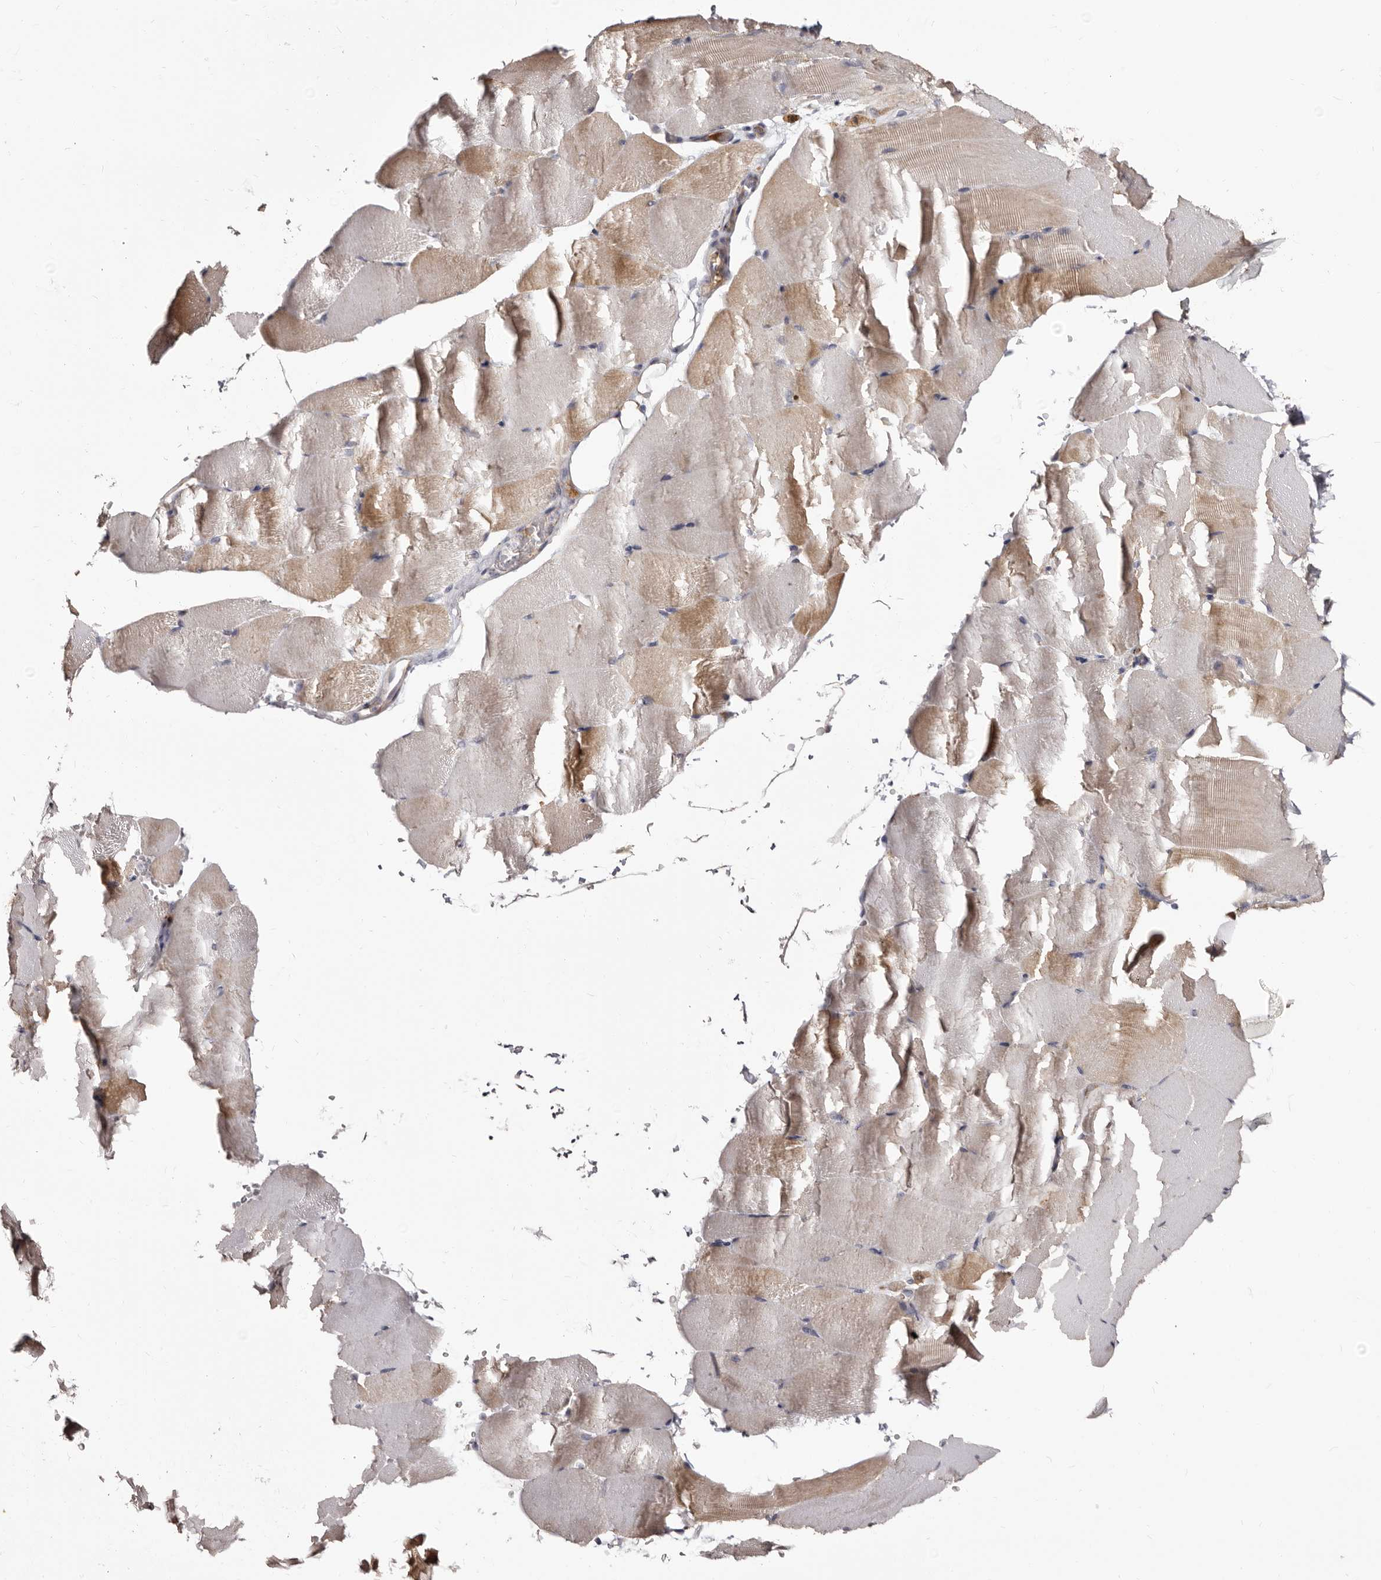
{"staining": {"intensity": "weak", "quantity": ">75%", "location": "cytoplasmic/membranous"}, "tissue": "skeletal muscle", "cell_type": "Myocytes", "image_type": "normal", "snomed": [{"axis": "morphology", "description": "Normal tissue, NOS"}, {"axis": "topography", "description": "Skeletal muscle"}, {"axis": "topography", "description": "Parathyroid gland"}], "caption": "This micrograph exhibits immunohistochemistry (IHC) staining of benign human skeletal muscle, with low weak cytoplasmic/membranous expression in about >75% of myocytes.", "gene": "PTAFR", "patient": {"sex": "female", "age": 37}}